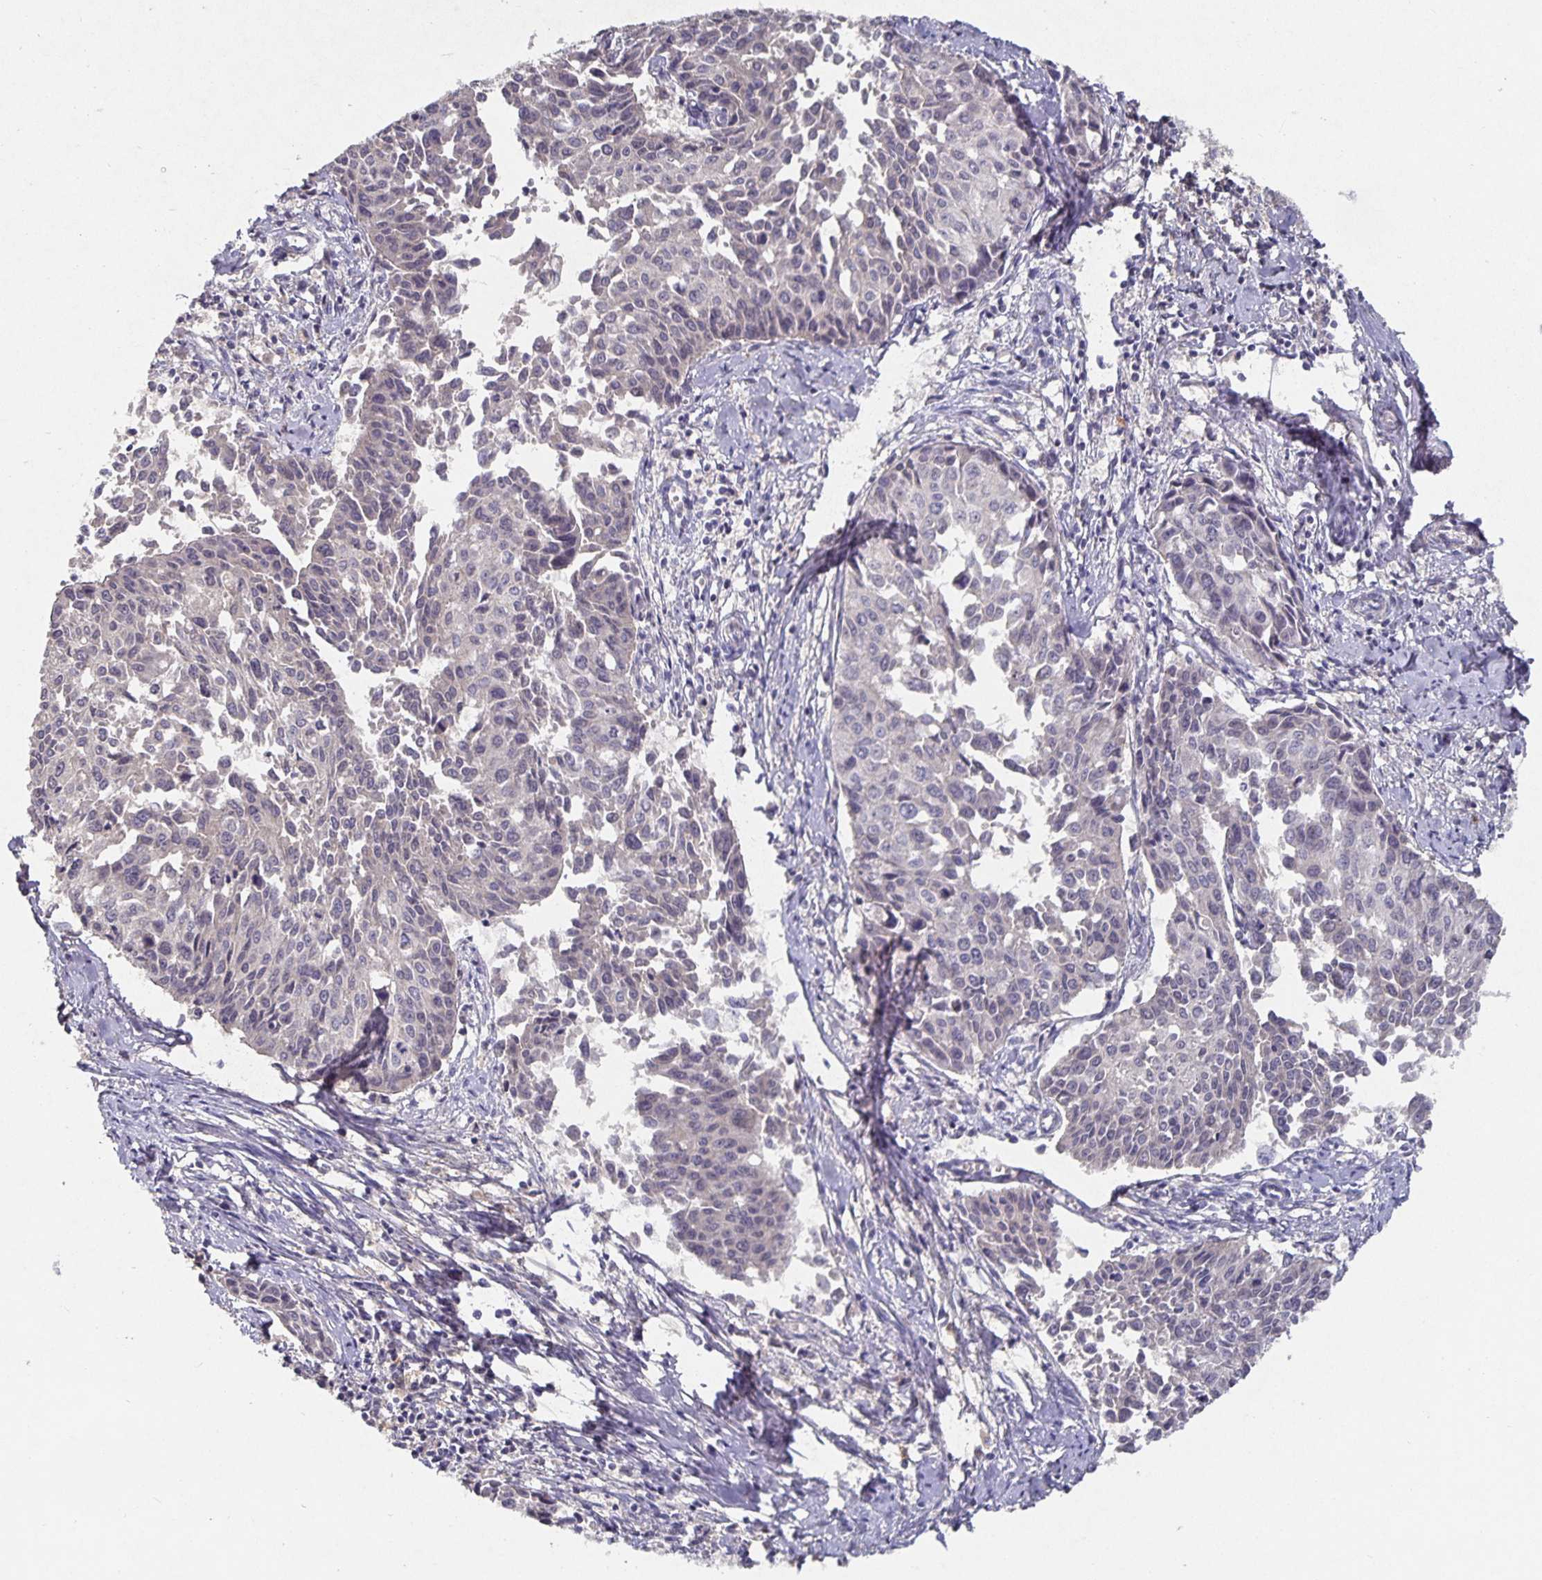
{"staining": {"intensity": "negative", "quantity": "none", "location": "none"}, "tissue": "cervical cancer", "cell_type": "Tumor cells", "image_type": "cancer", "snomed": [{"axis": "morphology", "description": "Squamous cell carcinoma, NOS"}, {"axis": "topography", "description": "Cervix"}], "caption": "There is no significant expression in tumor cells of cervical cancer.", "gene": "HEPN1", "patient": {"sex": "female", "age": 50}}